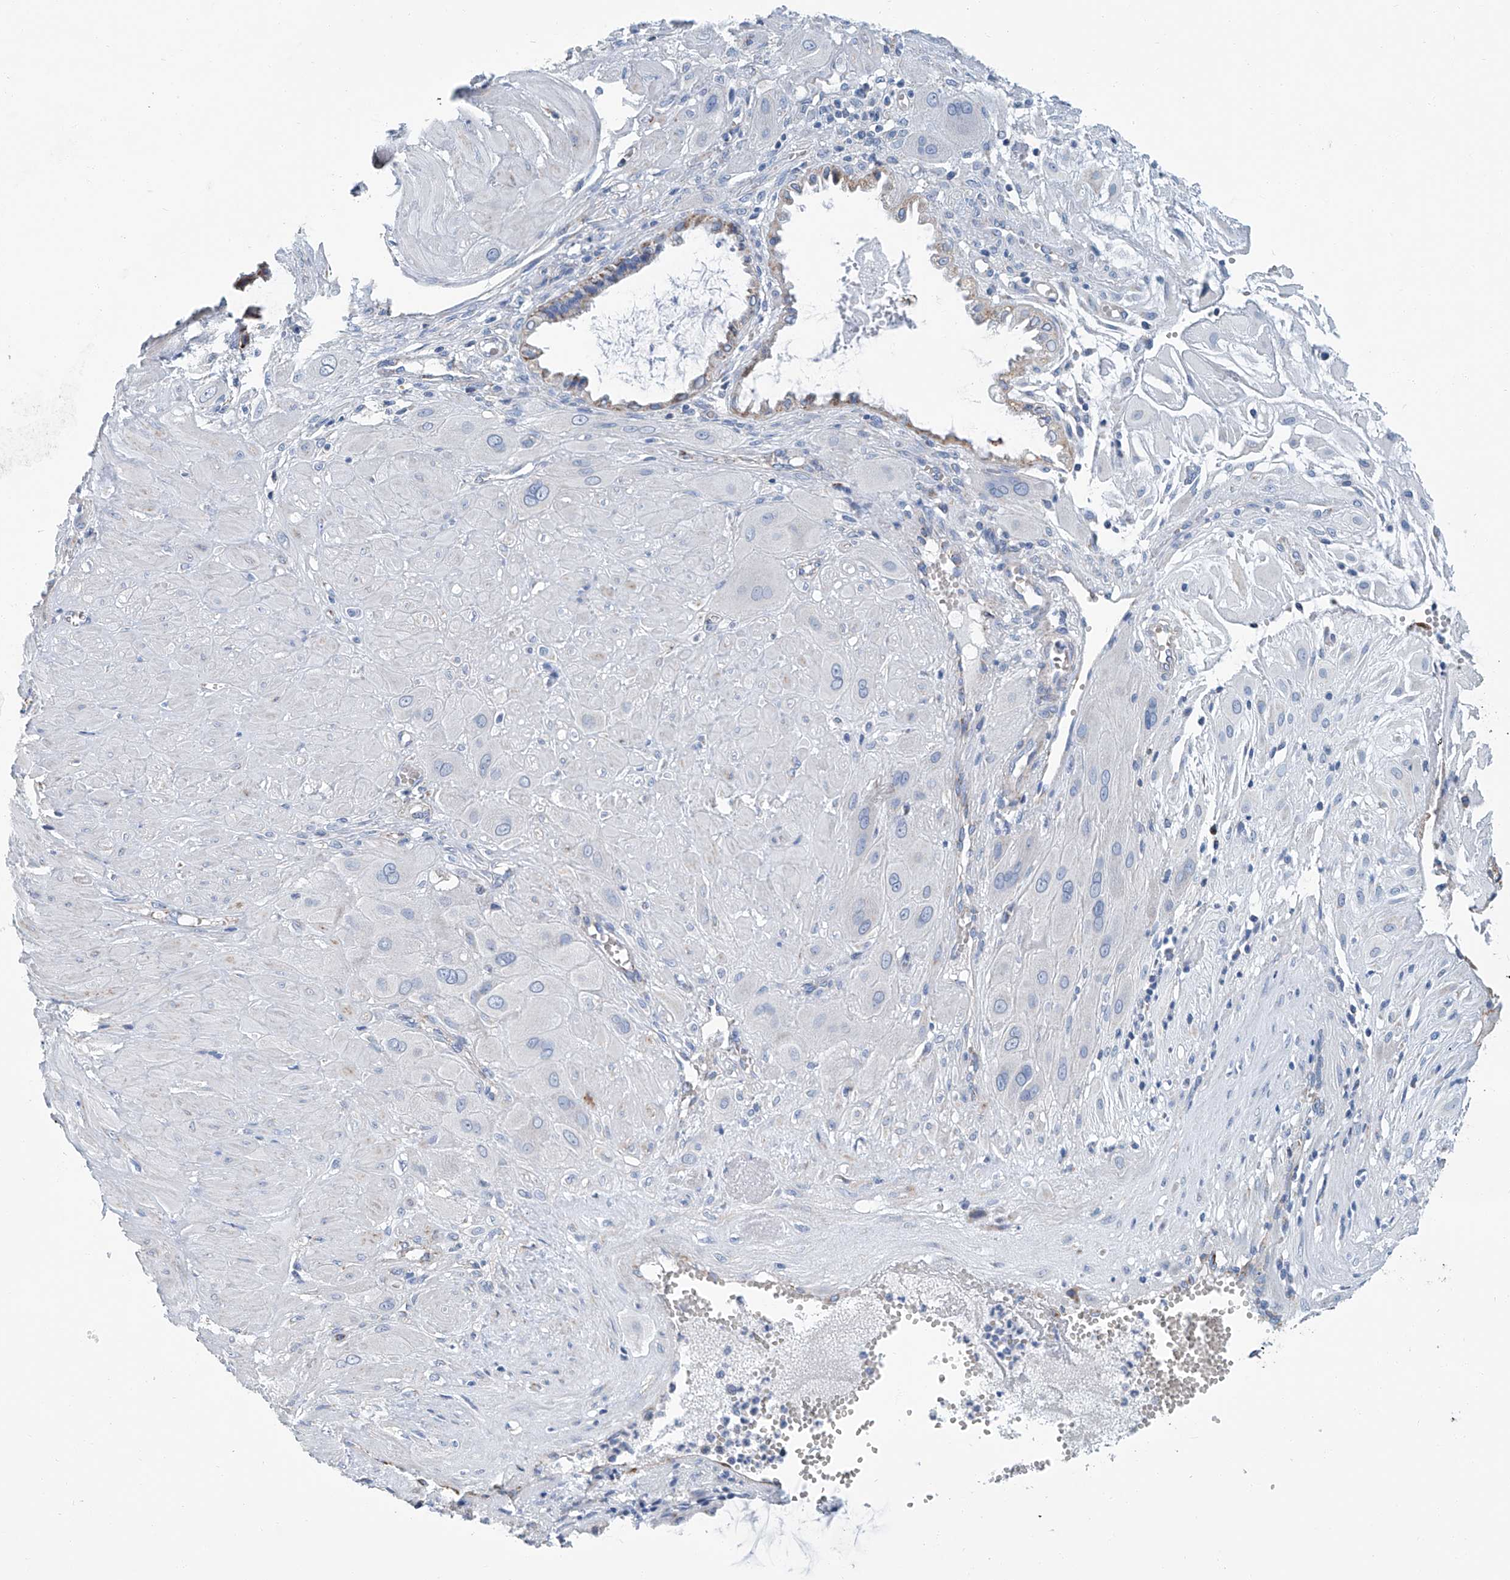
{"staining": {"intensity": "negative", "quantity": "none", "location": "none"}, "tissue": "cervical cancer", "cell_type": "Tumor cells", "image_type": "cancer", "snomed": [{"axis": "morphology", "description": "Squamous cell carcinoma, NOS"}, {"axis": "topography", "description": "Cervix"}], "caption": "DAB (3,3'-diaminobenzidine) immunohistochemical staining of human cervical cancer reveals no significant staining in tumor cells.", "gene": "MT-ND1", "patient": {"sex": "female", "age": 34}}